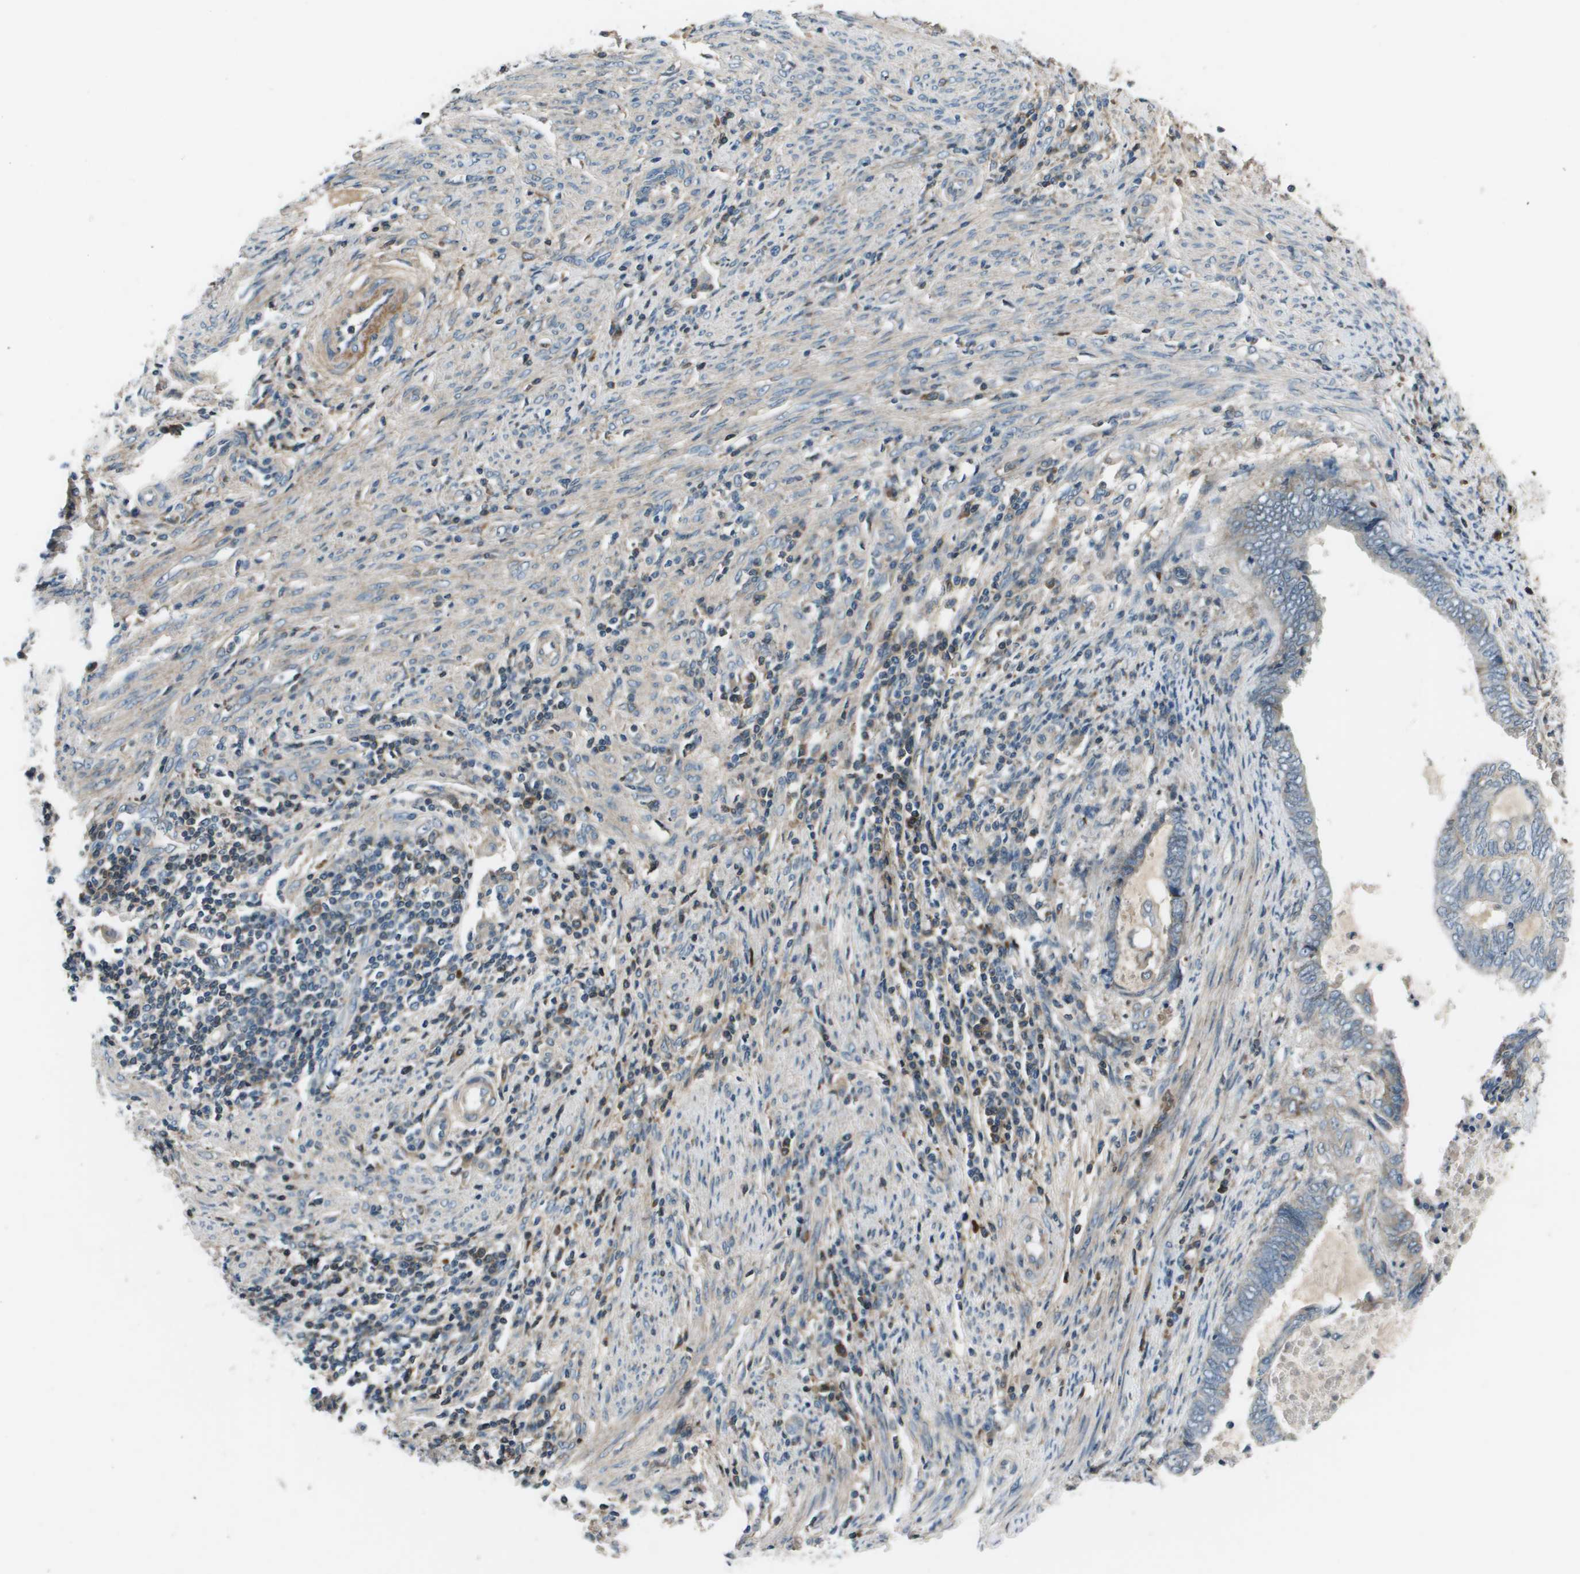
{"staining": {"intensity": "weak", "quantity": "<25%", "location": "cytoplasmic/membranous"}, "tissue": "endometrial cancer", "cell_type": "Tumor cells", "image_type": "cancer", "snomed": [{"axis": "morphology", "description": "Adenocarcinoma, NOS"}, {"axis": "topography", "description": "Uterus"}, {"axis": "topography", "description": "Endometrium"}], "caption": "A high-resolution image shows immunohistochemistry (IHC) staining of endometrial cancer, which demonstrates no significant positivity in tumor cells.", "gene": "PCOLCE", "patient": {"sex": "female", "age": 70}}